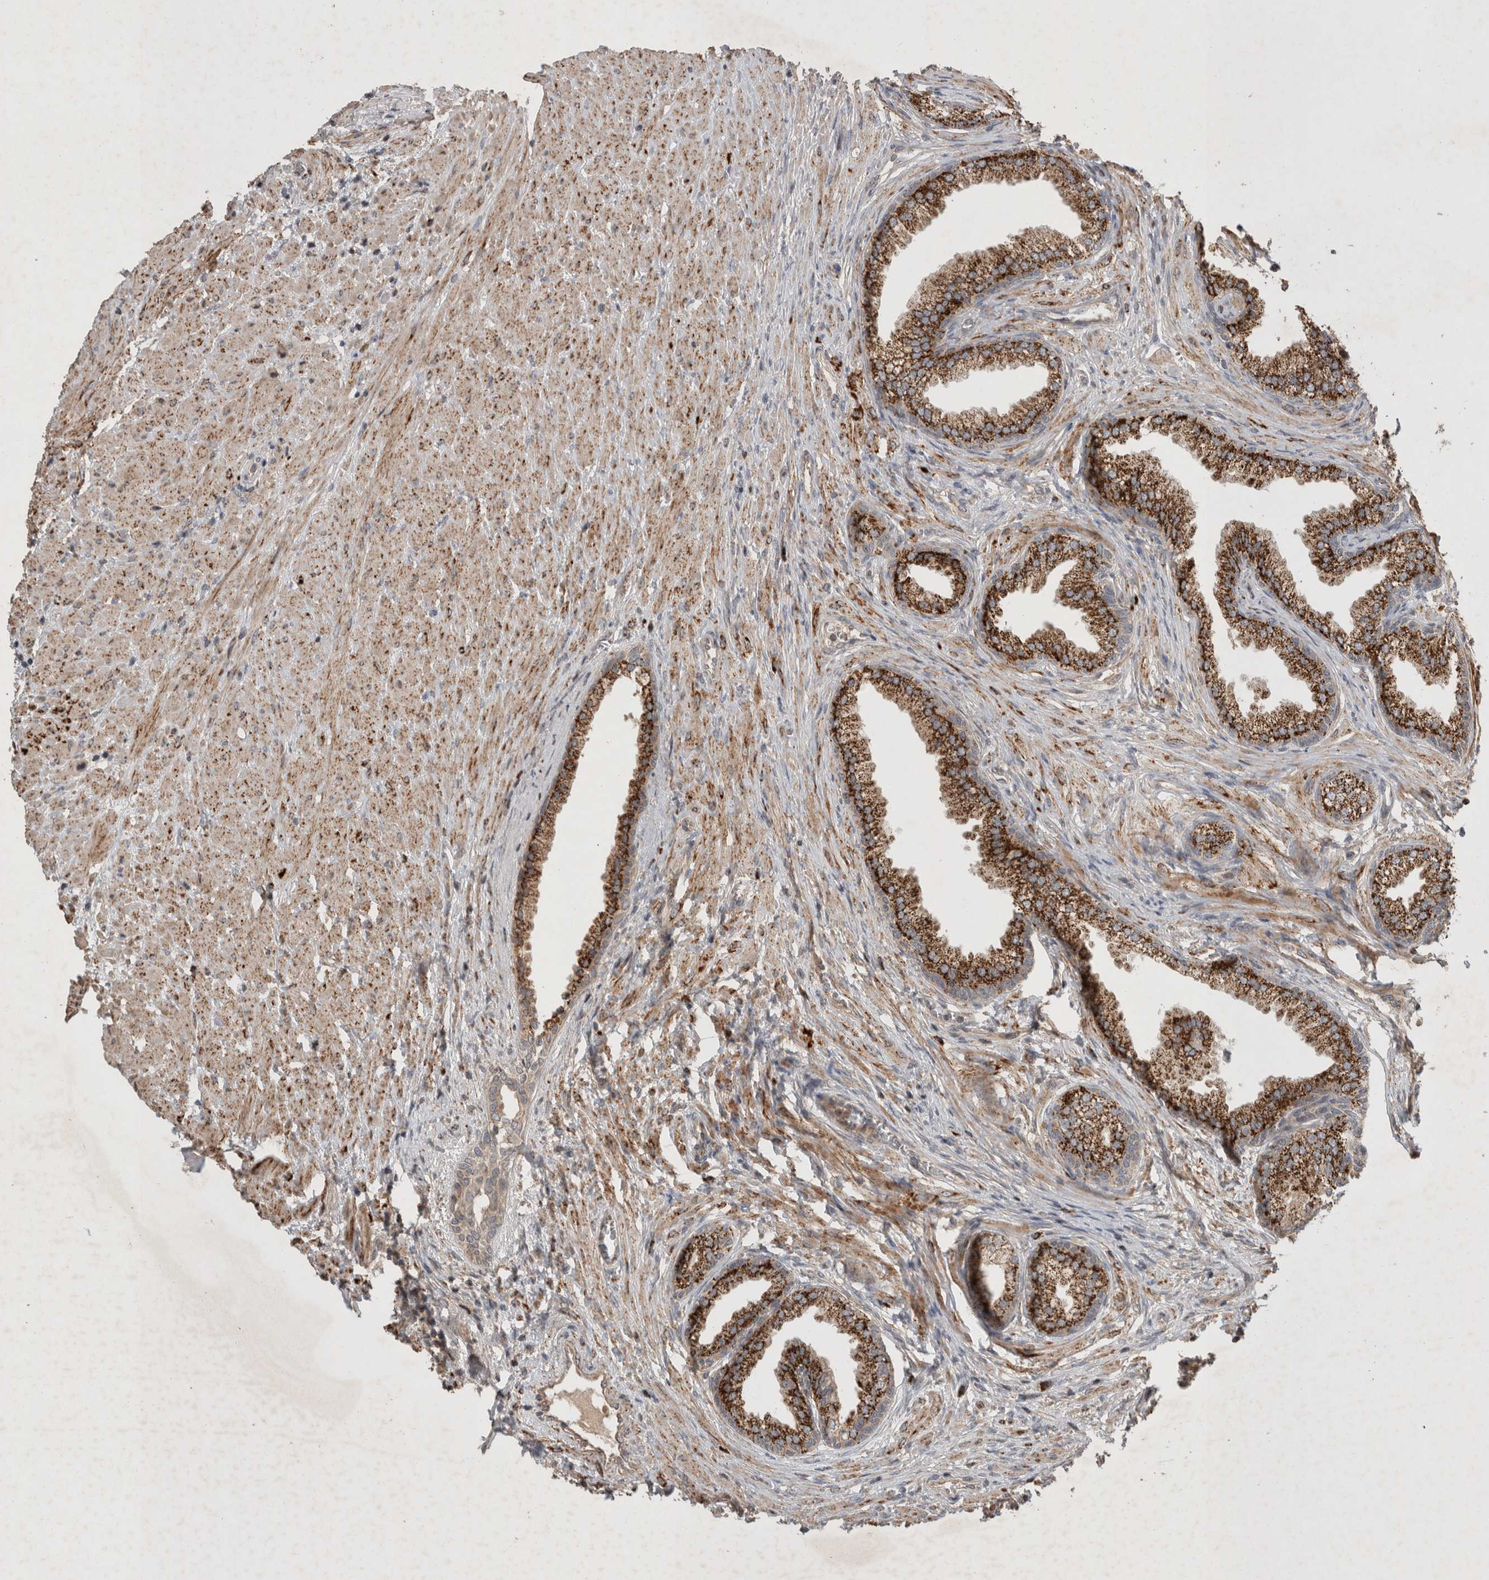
{"staining": {"intensity": "strong", "quantity": "25%-75%", "location": "cytoplasmic/membranous"}, "tissue": "prostate", "cell_type": "Glandular cells", "image_type": "normal", "snomed": [{"axis": "morphology", "description": "Normal tissue, NOS"}, {"axis": "topography", "description": "Prostate"}], "caption": "Protein expression analysis of normal human prostate reveals strong cytoplasmic/membranous expression in about 25%-75% of glandular cells. The protein is stained brown, and the nuclei are stained in blue (DAB IHC with brightfield microscopy, high magnification).", "gene": "SERAC1", "patient": {"sex": "male", "age": 76}}